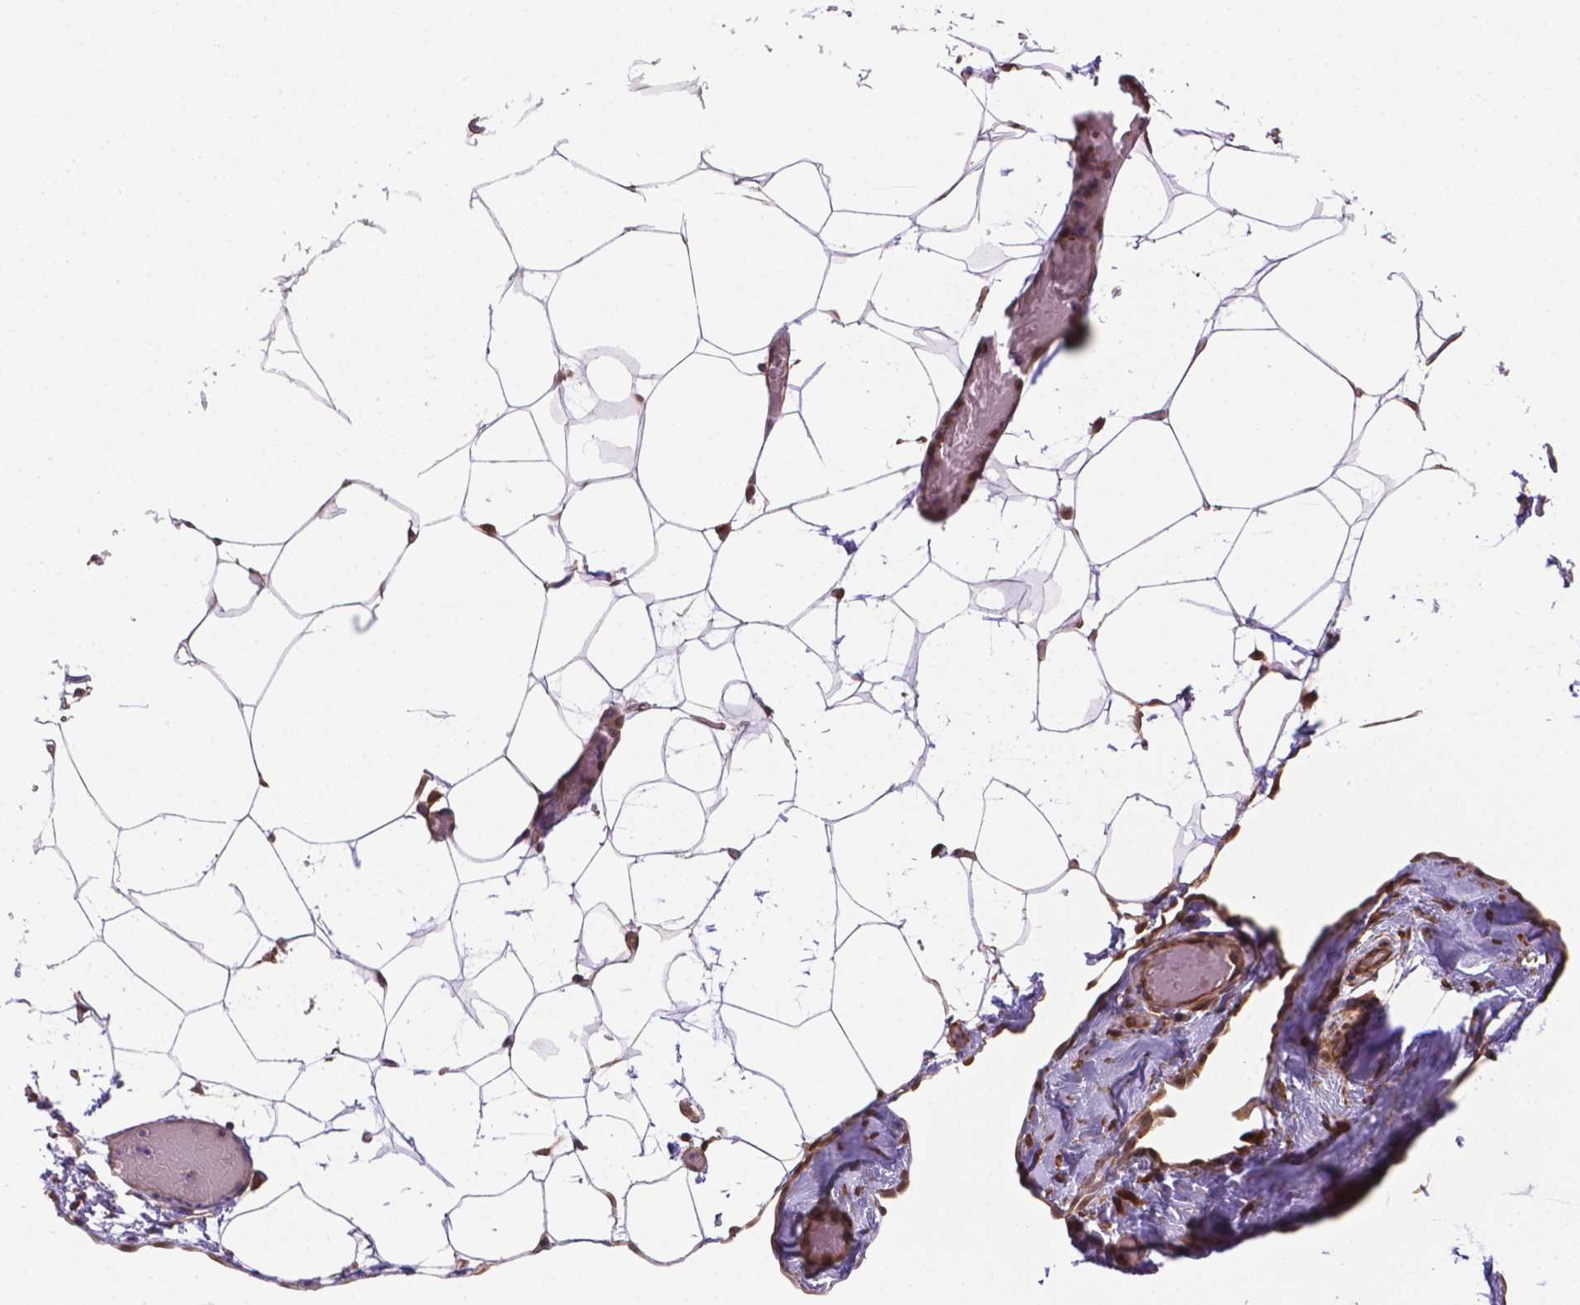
{"staining": {"intensity": "moderate", "quantity": ">75%", "location": "cytoplasmic/membranous"}, "tissue": "adipose tissue", "cell_type": "Adipocytes", "image_type": "normal", "snomed": [{"axis": "morphology", "description": "Normal tissue, NOS"}, {"axis": "topography", "description": "Adipose tissue"}], "caption": "Immunohistochemical staining of benign adipose tissue shows medium levels of moderate cytoplasmic/membranous staining in about >75% of adipocytes.", "gene": "YAP1", "patient": {"sex": "male", "age": 57}}